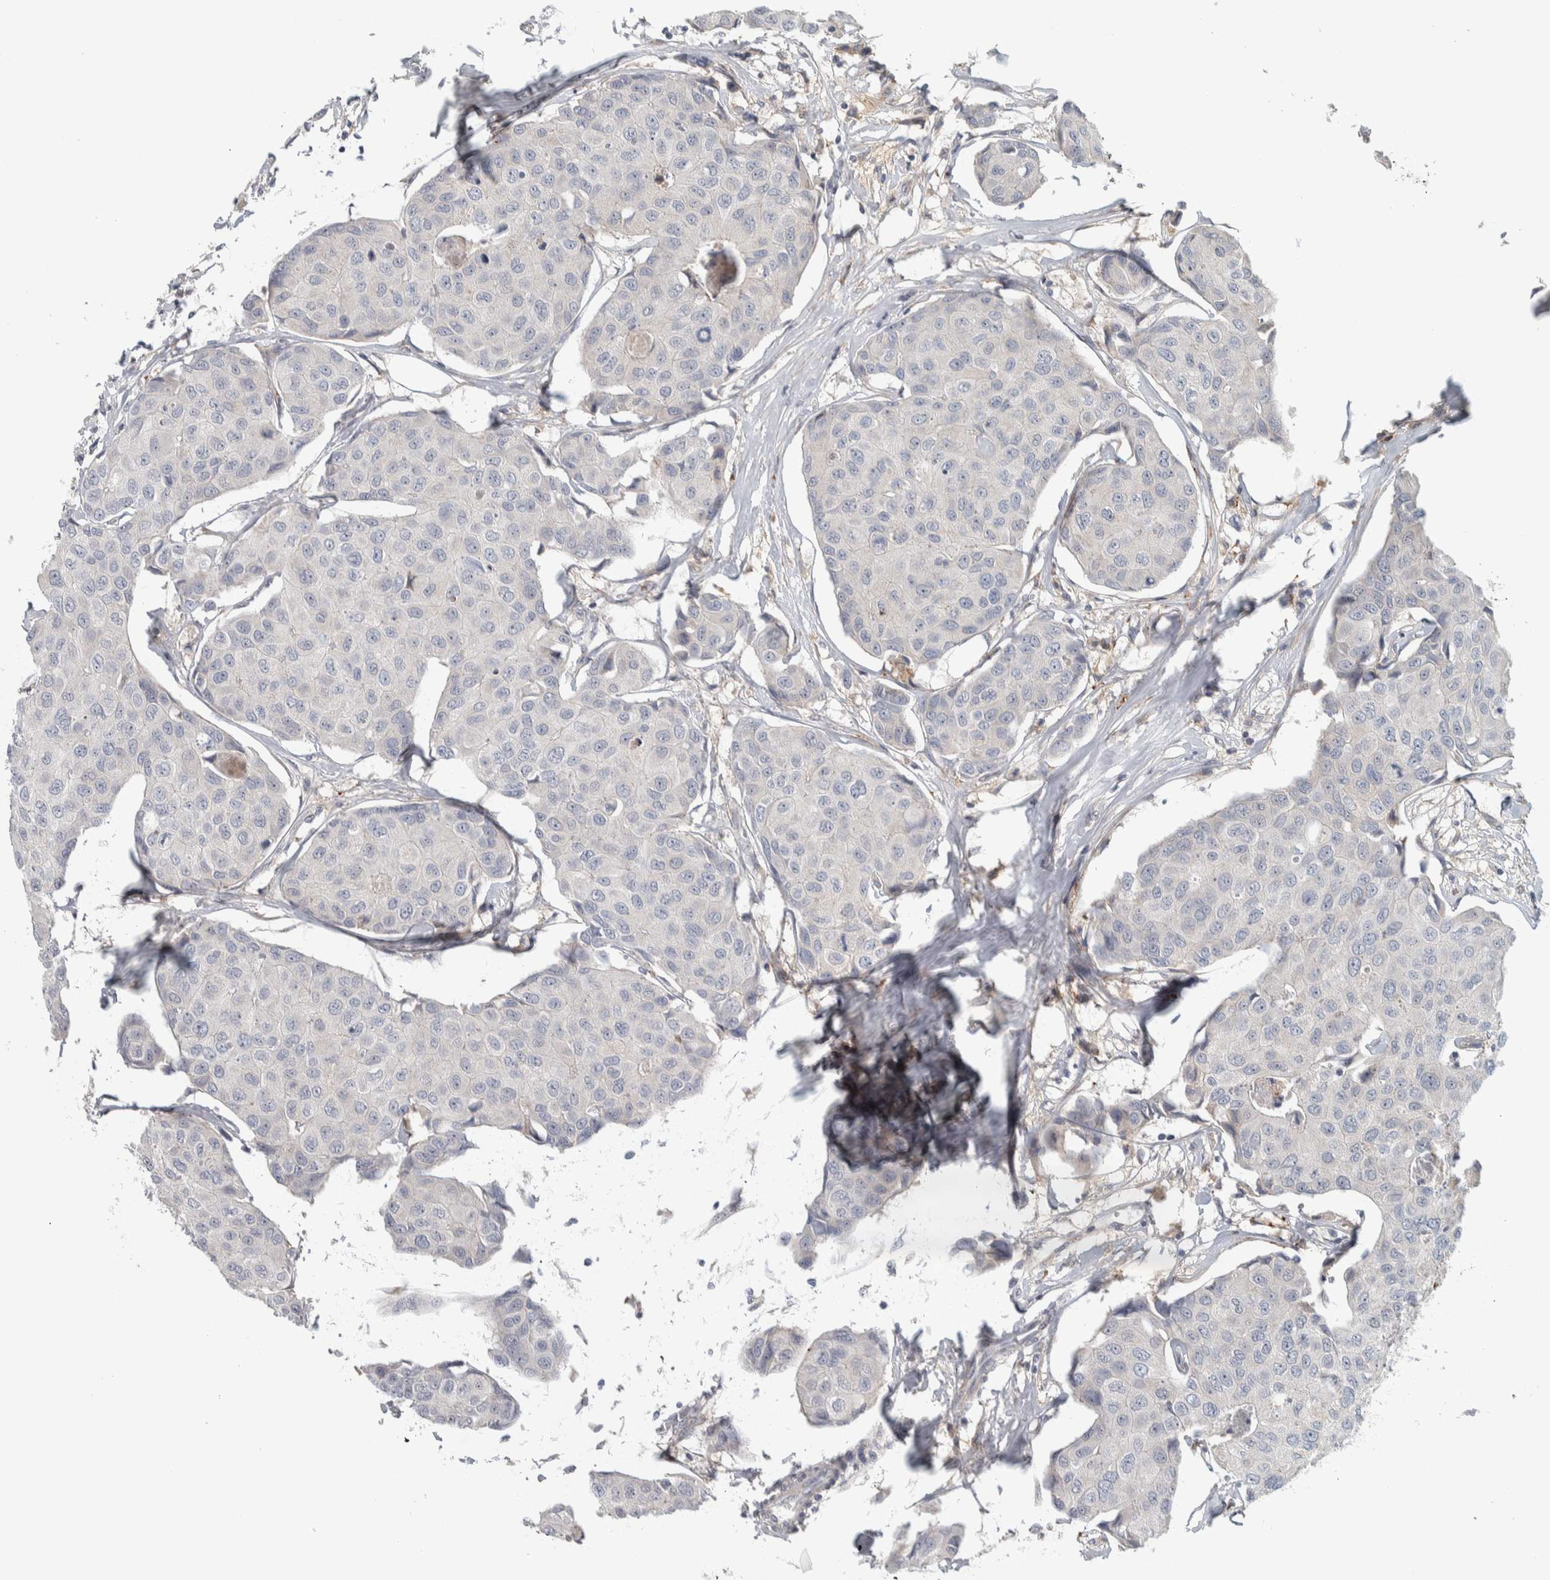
{"staining": {"intensity": "negative", "quantity": "none", "location": "none"}, "tissue": "breast cancer", "cell_type": "Tumor cells", "image_type": "cancer", "snomed": [{"axis": "morphology", "description": "Duct carcinoma"}, {"axis": "topography", "description": "Breast"}], "caption": "Human breast invasive ductal carcinoma stained for a protein using IHC demonstrates no staining in tumor cells.", "gene": "ADPRM", "patient": {"sex": "female", "age": 80}}